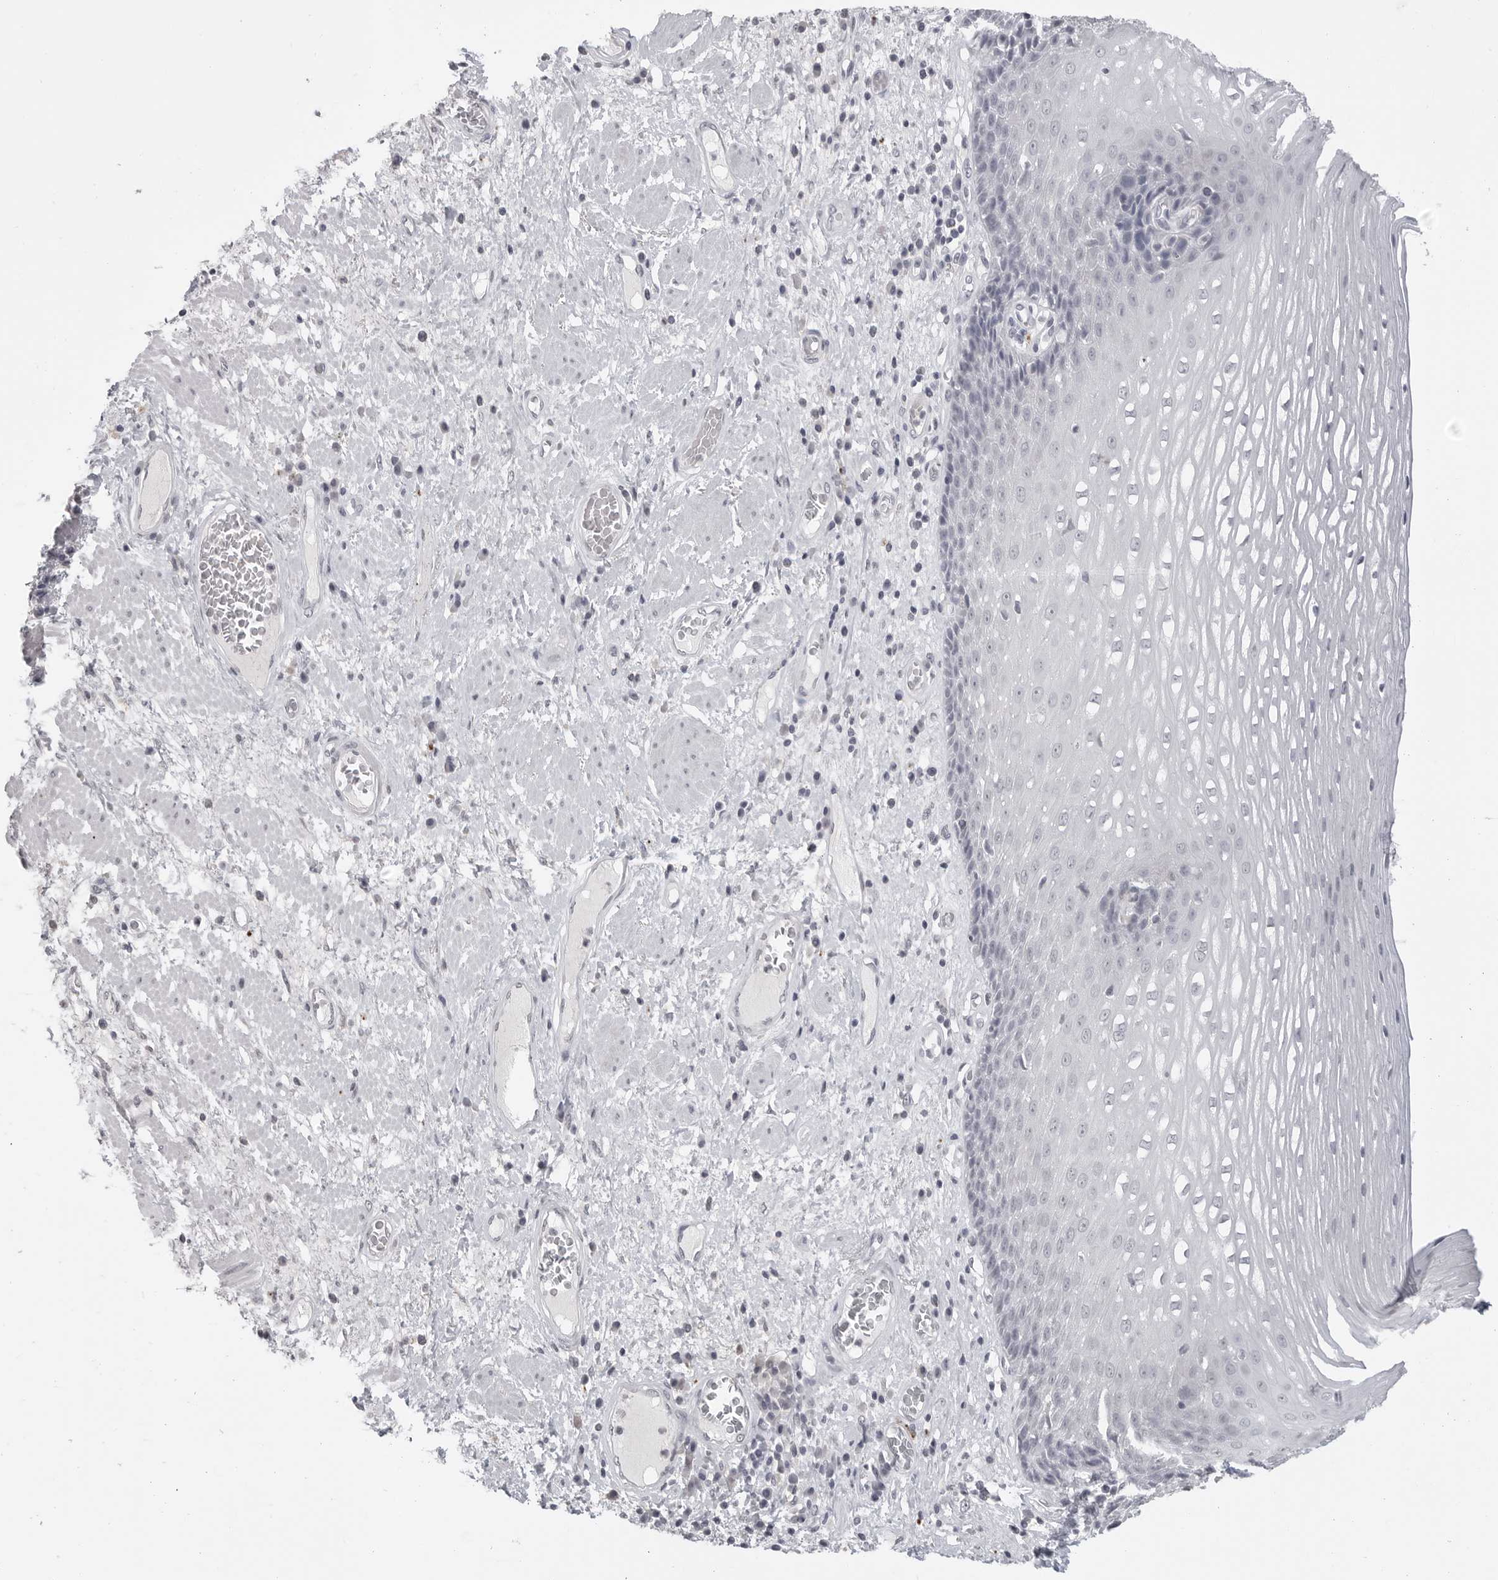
{"staining": {"intensity": "negative", "quantity": "none", "location": "none"}, "tissue": "esophagus", "cell_type": "Squamous epithelial cells", "image_type": "normal", "snomed": [{"axis": "morphology", "description": "Normal tissue, NOS"}, {"axis": "morphology", "description": "Adenocarcinoma, NOS"}, {"axis": "topography", "description": "Esophagus"}], "caption": "Photomicrograph shows no significant protein staining in squamous epithelial cells of normal esophagus. (DAB (3,3'-diaminobenzidine) immunohistochemistry (IHC) visualized using brightfield microscopy, high magnification).", "gene": "PRSS1", "patient": {"sex": "male", "age": 62}}